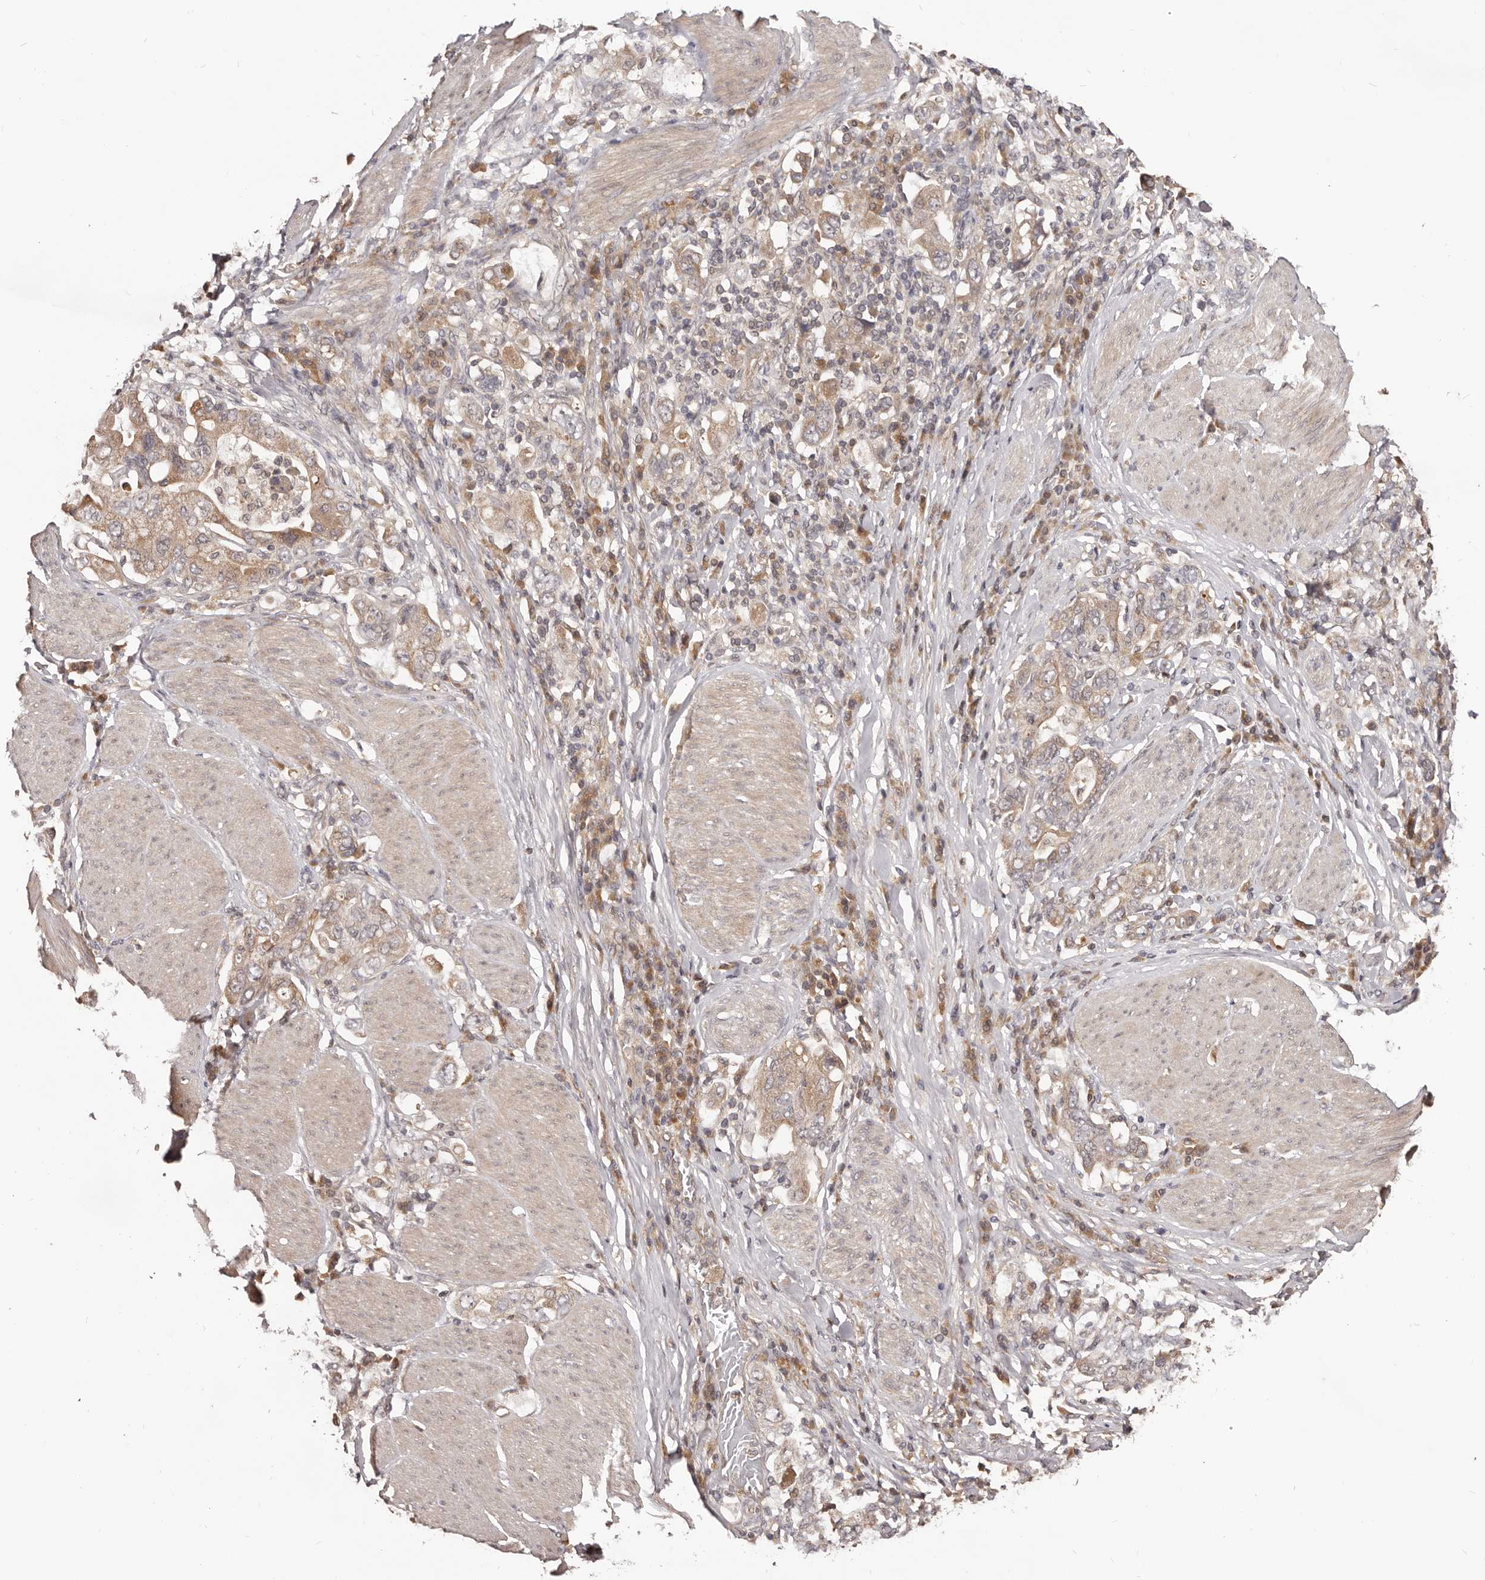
{"staining": {"intensity": "weak", "quantity": ">75%", "location": "cytoplasmic/membranous"}, "tissue": "stomach cancer", "cell_type": "Tumor cells", "image_type": "cancer", "snomed": [{"axis": "morphology", "description": "Adenocarcinoma, NOS"}, {"axis": "topography", "description": "Stomach, upper"}], "caption": "About >75% of tumor cells in stomach adenocarcinoma exhibit weak cytoplasmic/membranous protein expression as visualized by brown immunohistochemical staining.", "gene": "MDP1", "patient": {"sex": "male", "age": 62}}